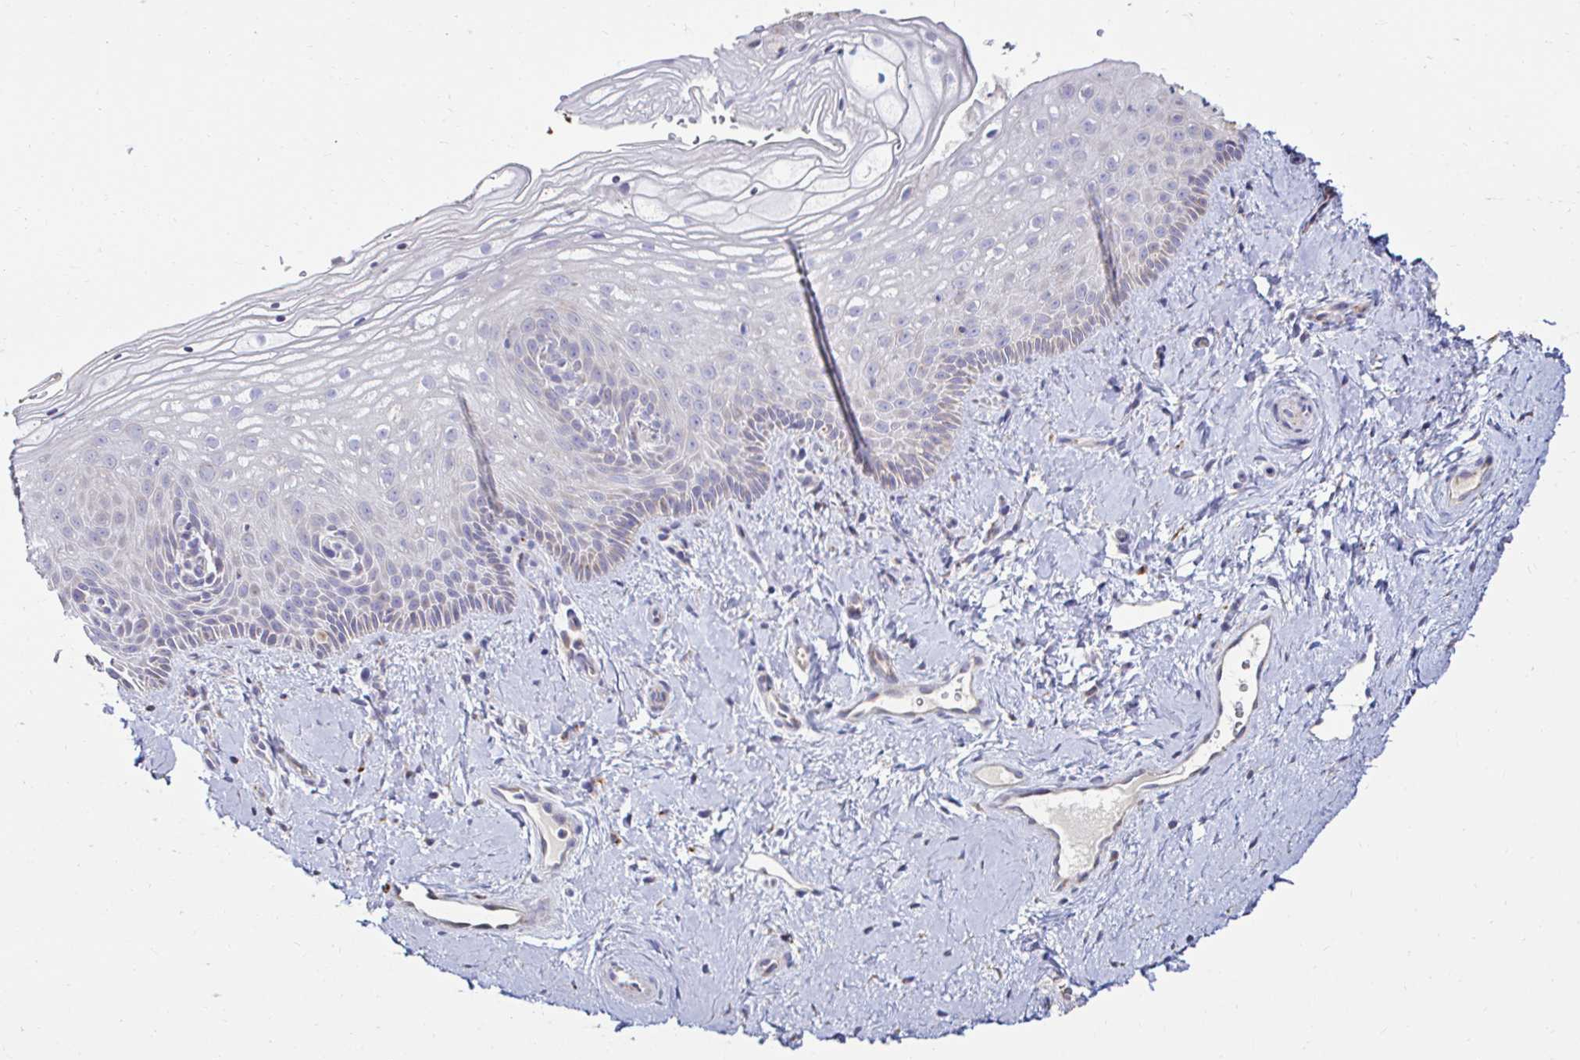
{"staining": {"intensity": "negative", "quantity": "none", "location": "none"}, "tissue": "vagina", "cell_type": "Squamous epithelial cells", "image_type": "normal", "snomed": [{"axis": "morphology", "description": "Normal tissue, NOS"}, {"axis": "topography", "description": "Vagina"}], "caption": "The image reveals no staining of squamous epithelial cells in normal vagina. (DAB (3,3'-diaminobenzidine) IHC with hematoxylin counter stain).", "gene": "GALNS", "patient": {"sex": "female", "age": 51}}